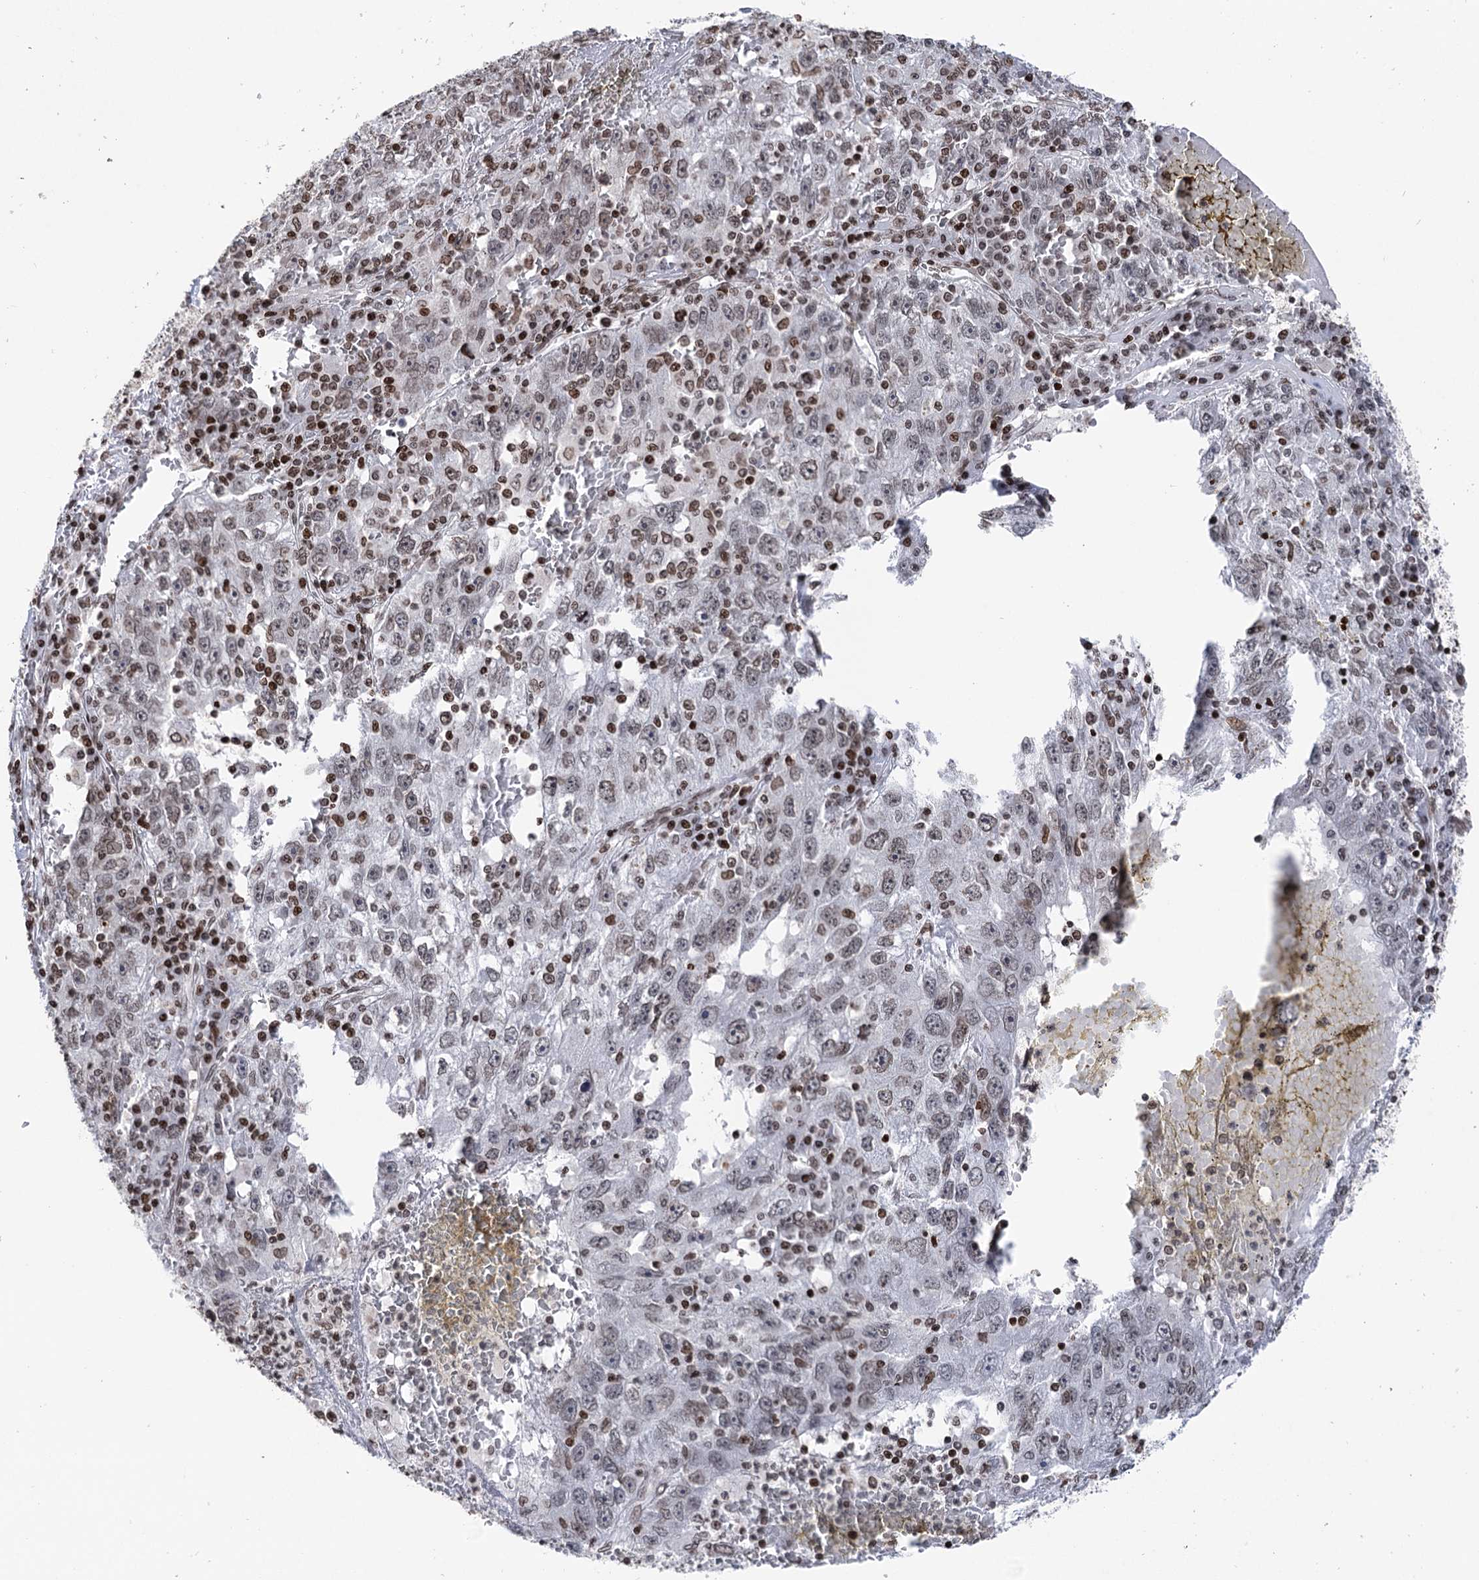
{"staining": {"intensity": "weak", "quantity": "25%-75%", "location": "nuclear"}, "tissue": "liver cancer", "cell_type": "Tumor cells", "image_type": "cancer", "snomed": [{"axis": "morphology", "description": "Carcinoma, Hepatocellular, NOS"}, {"axis": "topography", "description": "Liver"}], "caption": "Immunohistochemistry (IHC) (DAB) staining of liver cancer reveals weak nuclear protein staining in about 25%-75% of tumor cells. Nuclei are stained in blue.", "gene": "CCDC77", "patient": {"sex": "male", "age": 49}}